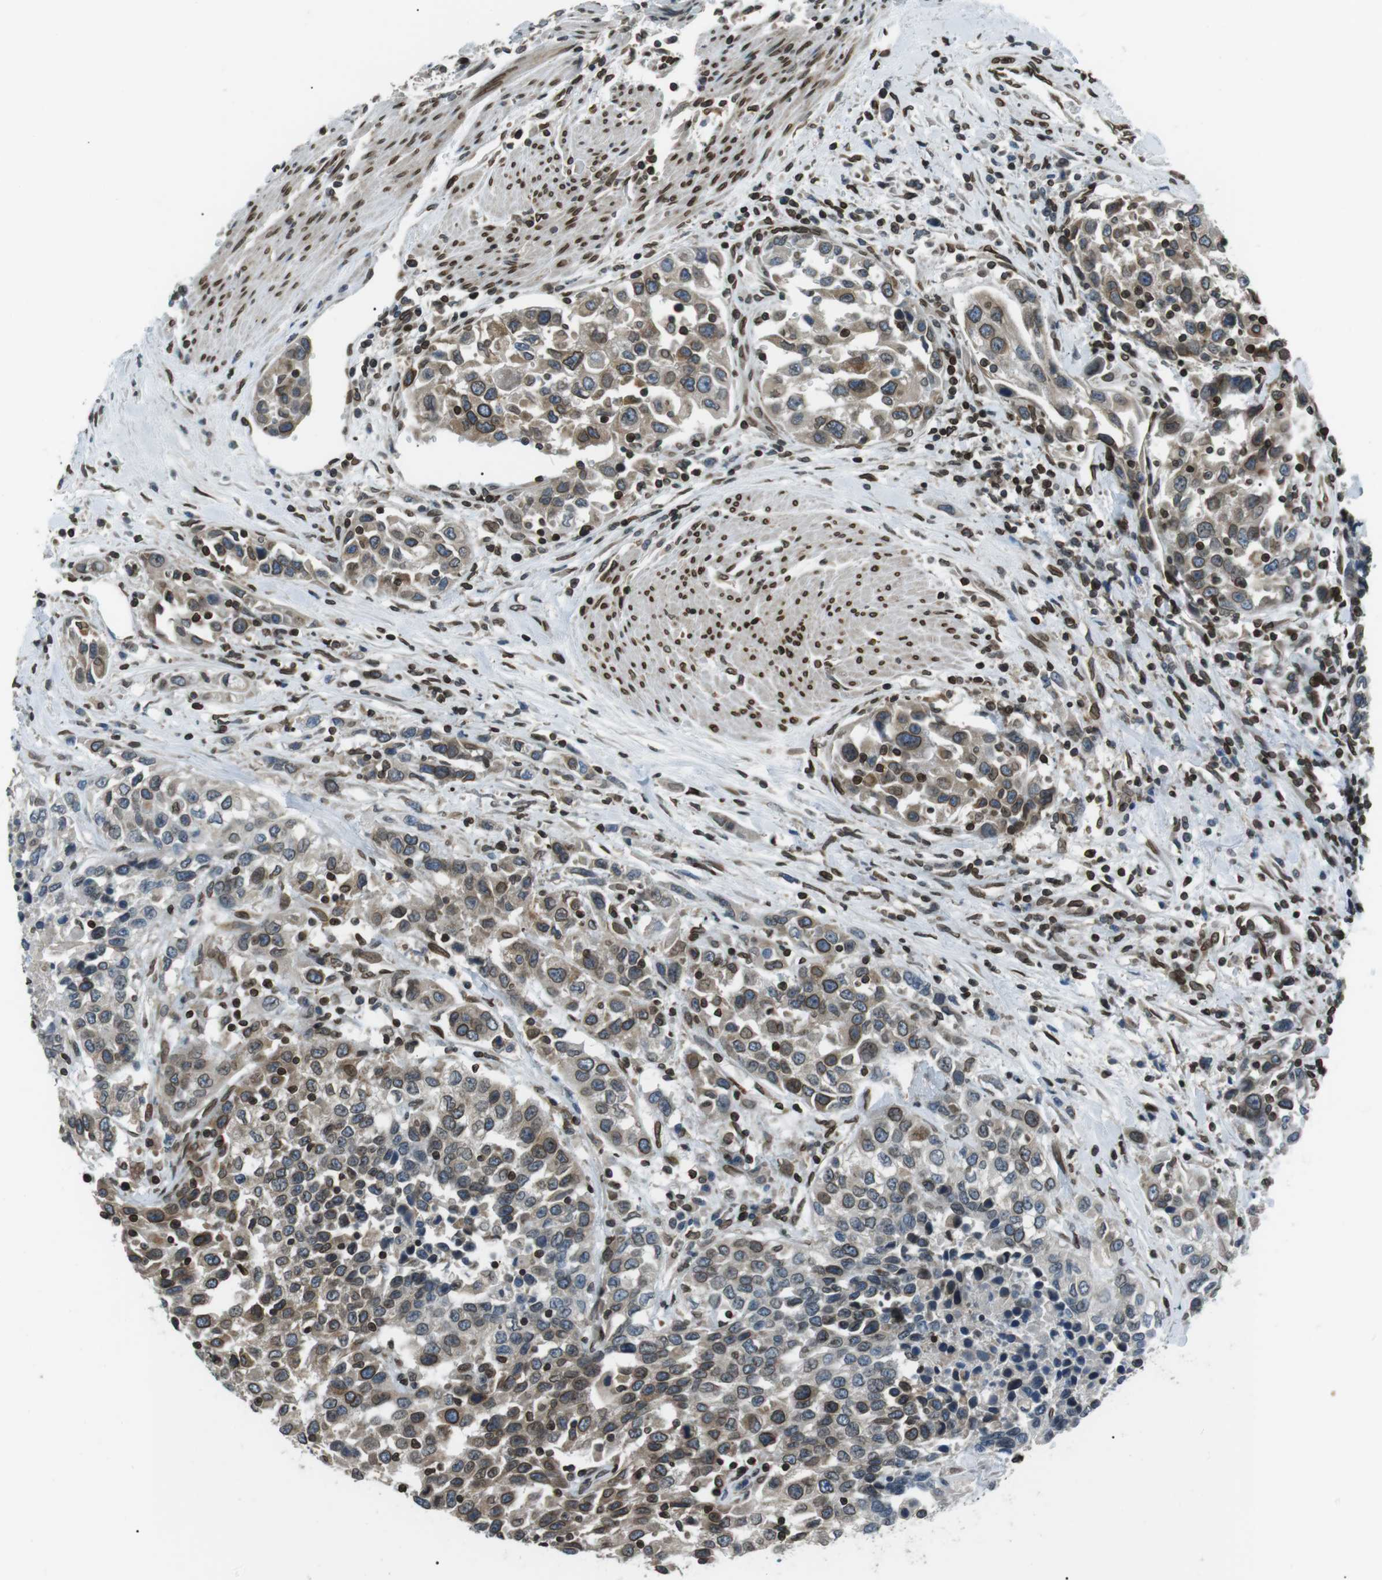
{"staining": {"intensity": "moderate", "quantity": "25%-75%", "location": "cytoplasmic/membranous,nuclear"}, "tissue": "urothelial cancer", "cell_type": "Tumor cells", "image_type": "cancer", "snomed": [{"axis": "morphology", "description": "Urothelial carcinoma, High grade"}, {"axis": "topography", "description": "Urinary bladder"}], "caption": "Moderate cytoplasmic/membranous and nuclear staining is identified in approximately 25%-75% of tumor cells in urothelial cancer. The staining was performed using DAB (3,3'-diaminobenzidine) to visualize the protein expression in brown, while the nuclei were stained in blue with hematoxylin (Magnification: 20x).", "gene": "TMX4", "patient": {"sex": "female", "age": 80}}